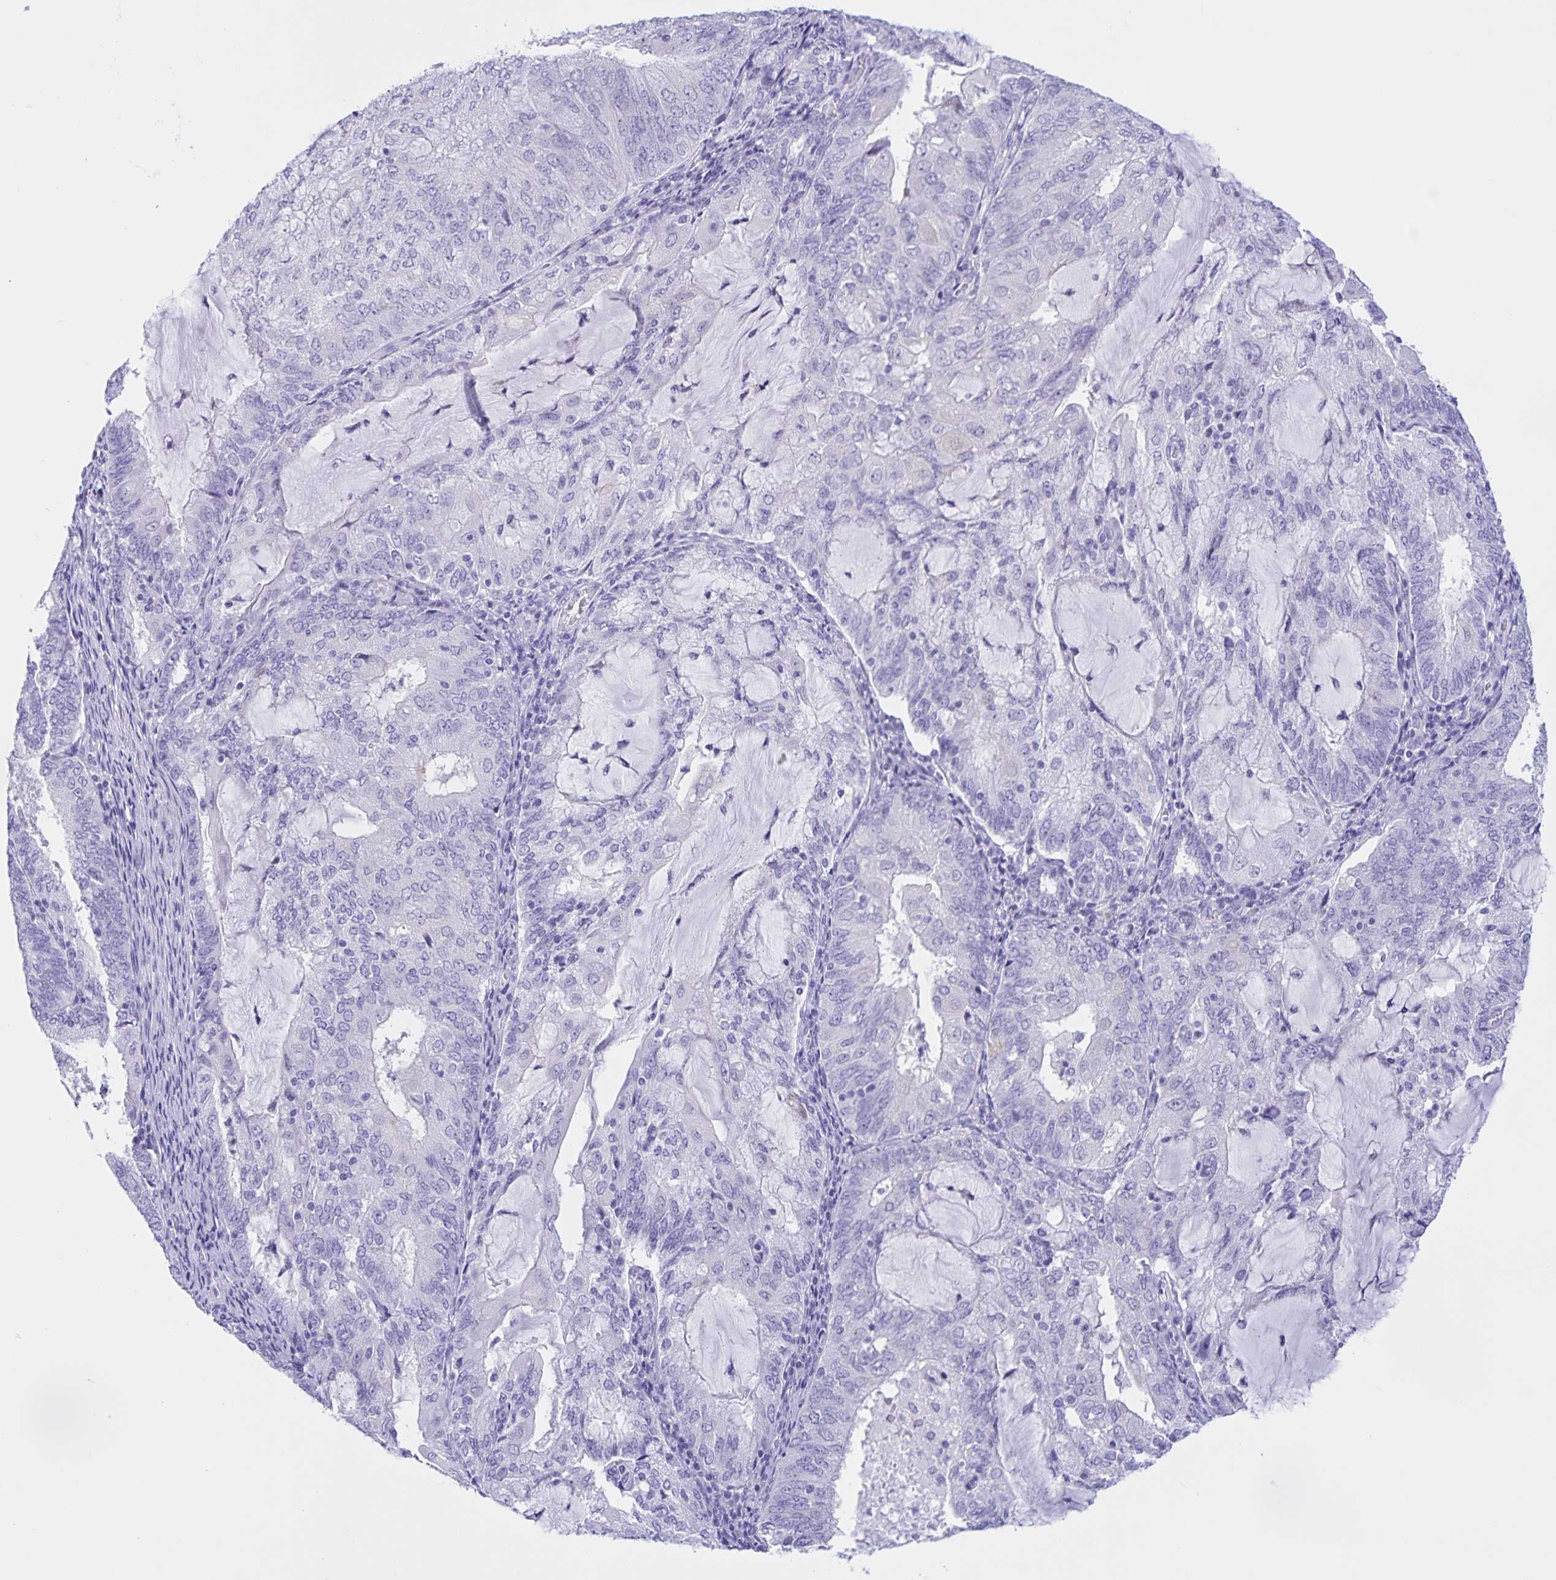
{"staining": {"intensity": "negative", "quantity": "none", "location": "none"}, "tissue": "endometrial cancer", "cell_type": "Tumor cells", "image_type": "cancer", "snomed": [{"axis": "morphology", "description": "Adenocarcinoma, NOS"}, {"axis": "topography", "description": "Endometrium"}], "caption": "DAB immunohistochemical staining of adenocarcinoma (endometrial) displays no significant expression in tumor cells.", "gene": "TGIF2LX", "patient": {"sex": "female", "age": 81}}